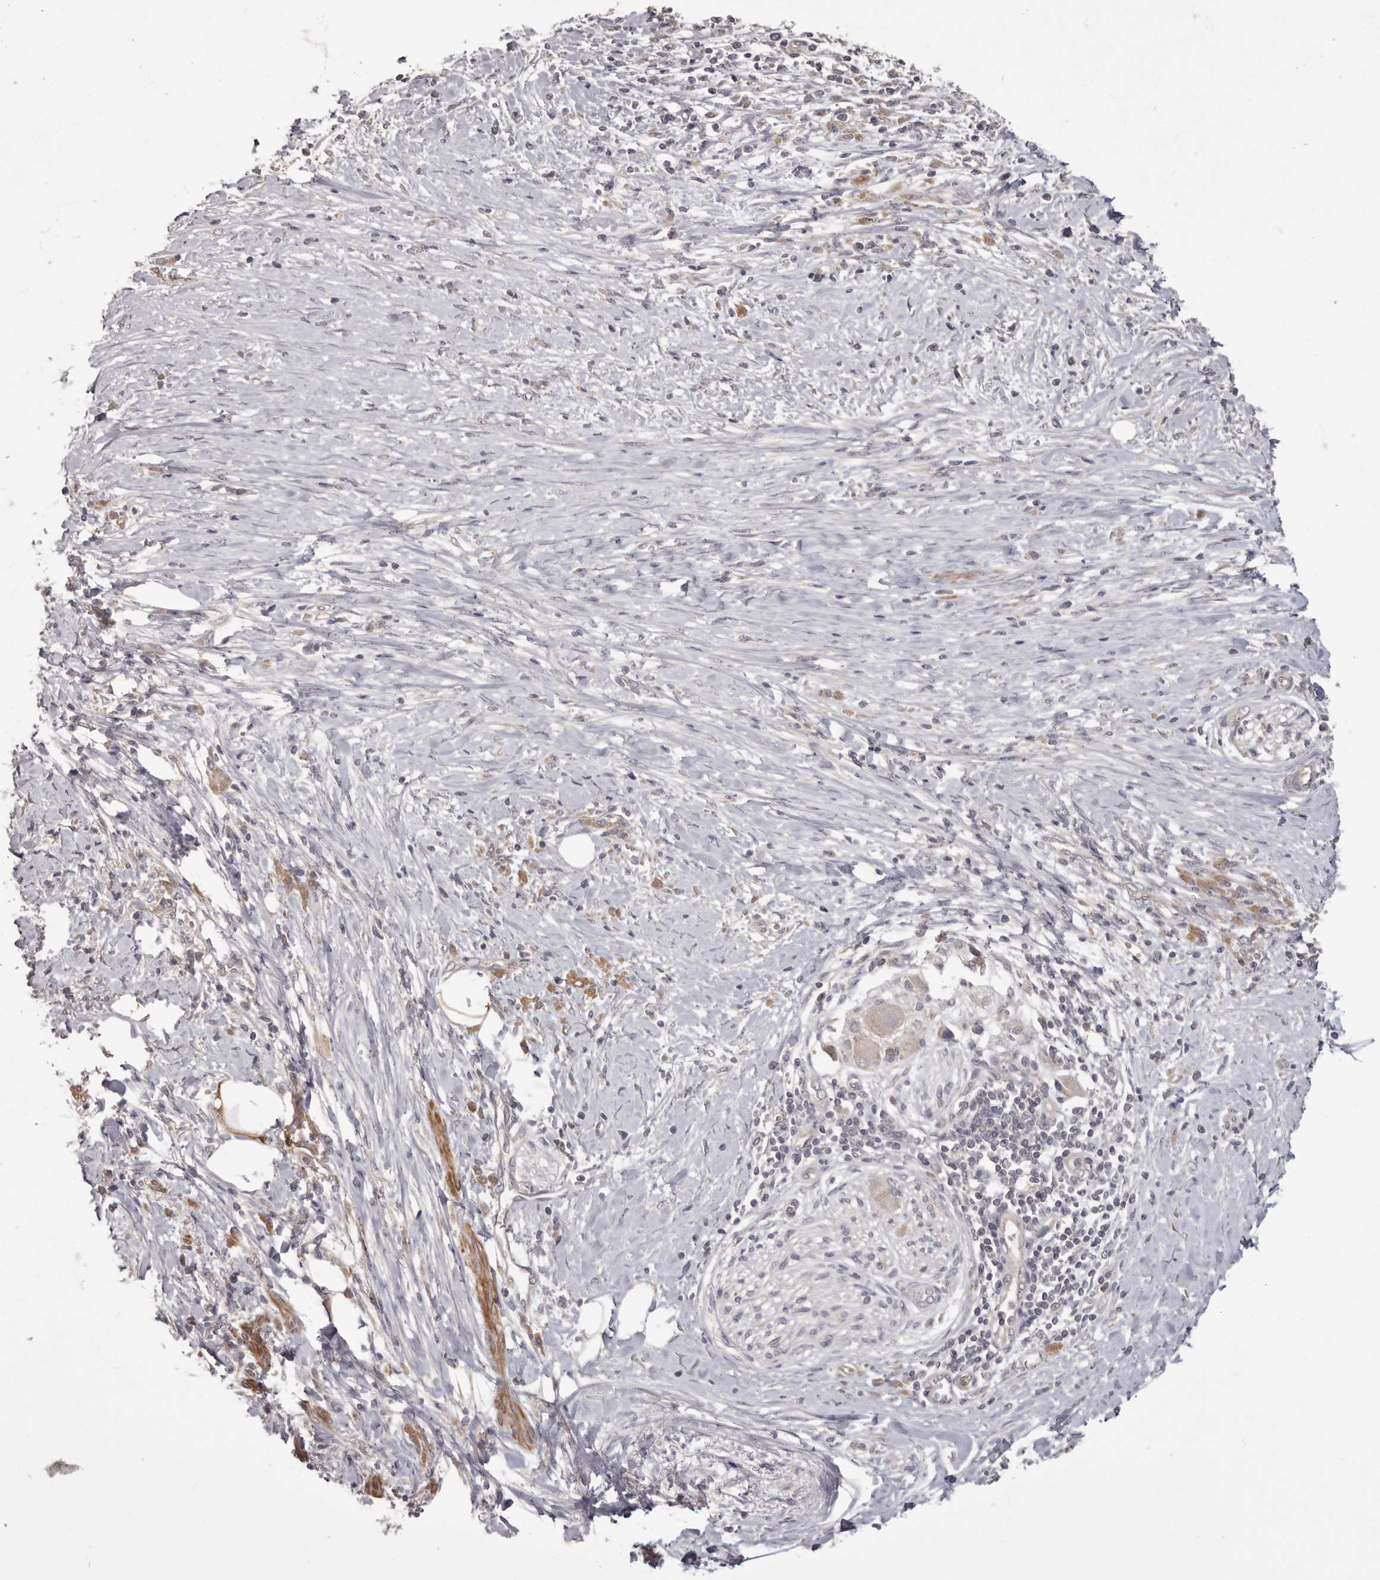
{"staining": {"intensity": "weak", "quantity": "25%-75%", "location": "cytoplasmic/membranous"}, "tissue": "pancreatic cancer", "cell_type": "Tumor cells", "image_type": "cancer", "snomed": [{"axis": "morphology", "description": "Adenocarcinoma, NOS"}, {"axis": "topography", "description": "Pancreas"}], "caption": "About 25%-75% of tumor cells in pancreatic adenocarcinoma demonstrate weak cytoplasmic/membranous protein staining as visualized by brown immunohistochemical staining.", "gene": "HRH1", "patient": {"sex": "male", "age": 58}}